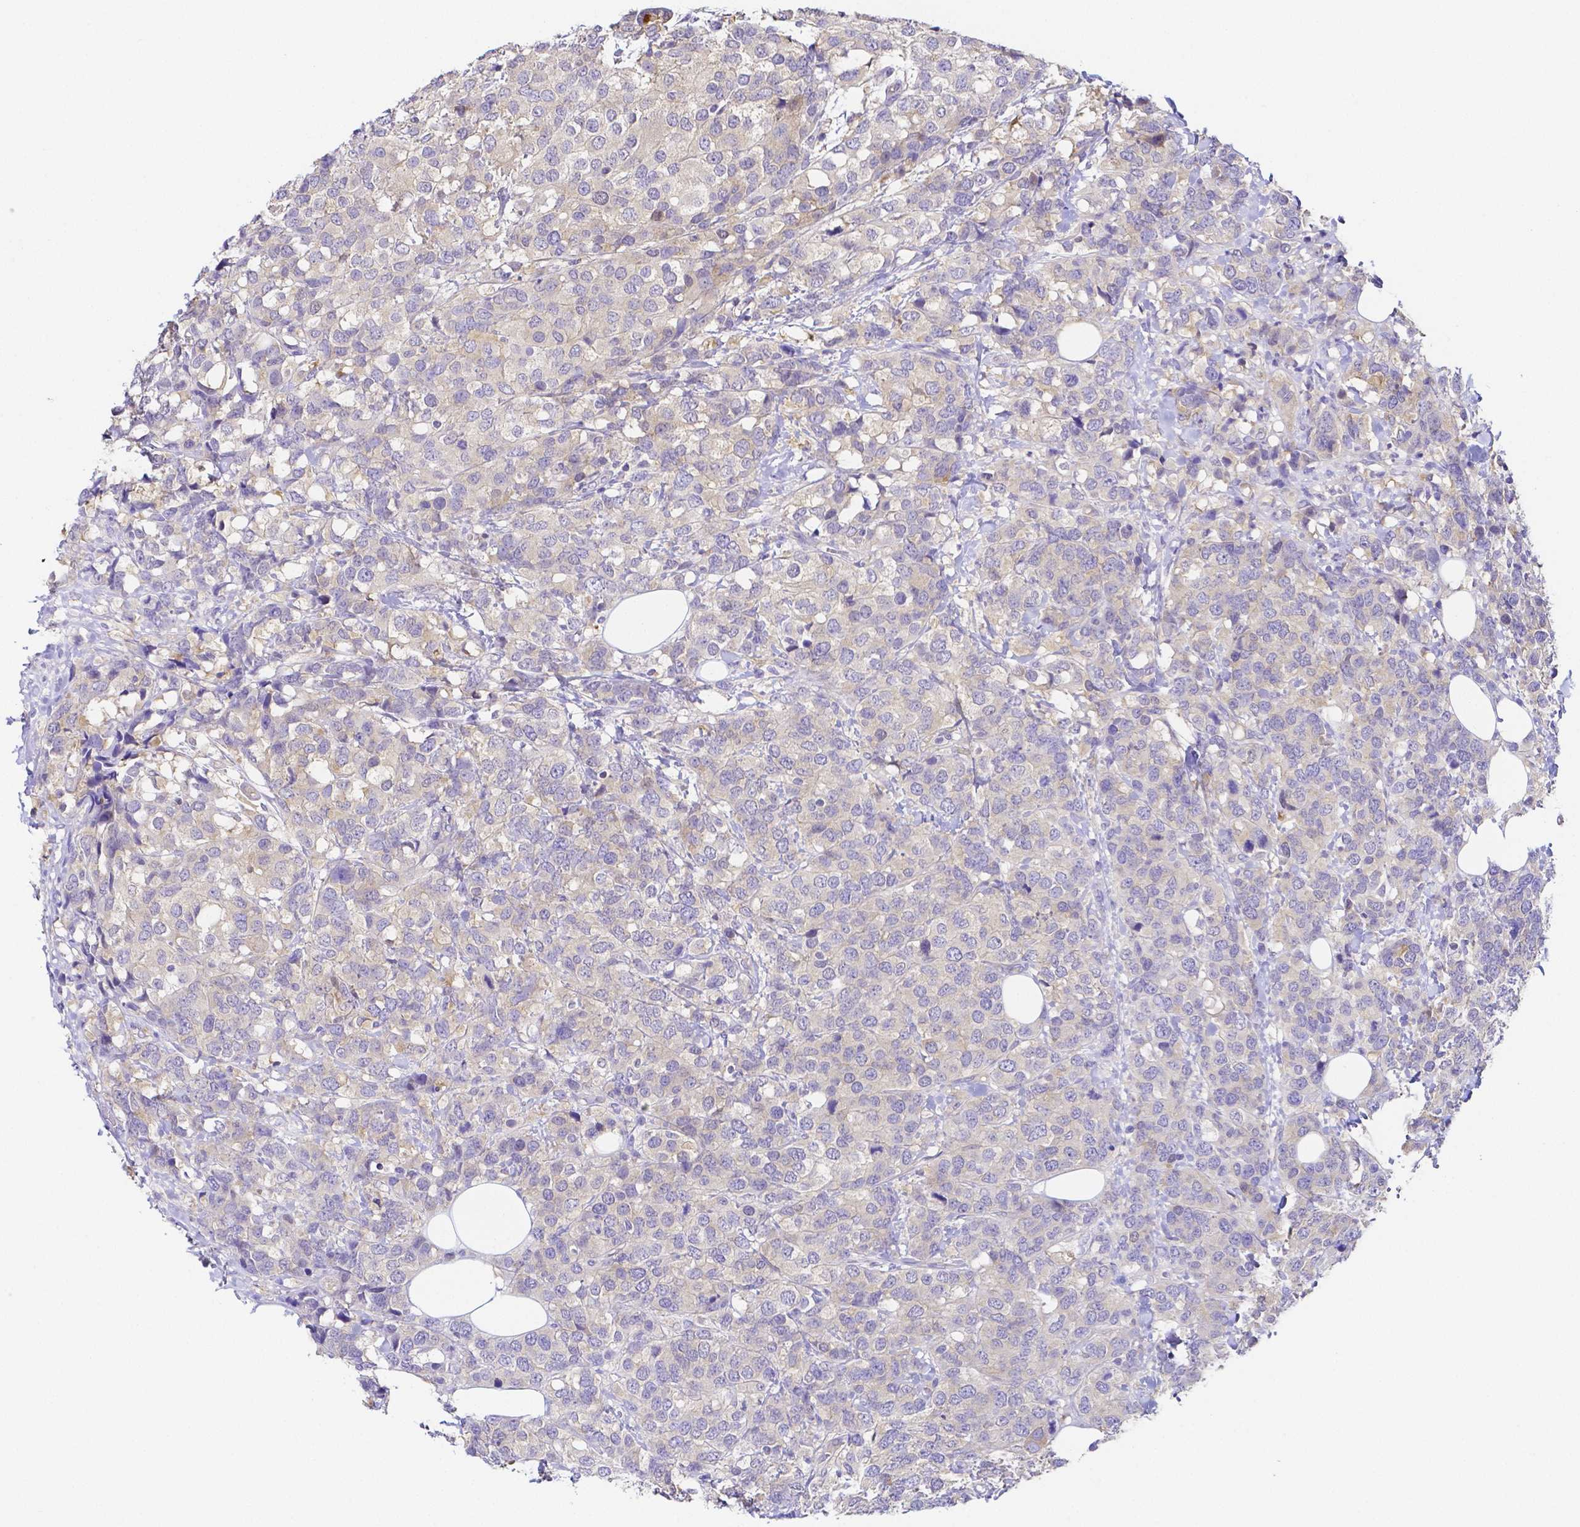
{"staining": {"intensity": "negative", "quantity": "none", "location": "none"}, "tissue": "breast cancer", "cell_type": "Tumor cells", "image_type": "cancer", "snomed": [{"axis": "morphology", "description": "Lobular carcinoma"}, {"axis": "topography", "description": "Breast"}], "caption": "Histopathology image shows no significant protein positivity in tumor cells of lobular carcinoma (breast). (DAB immunohistochemistry, high magnification).", "gene": "PKP3", "patient": {"sex": "female", "age": 59}}